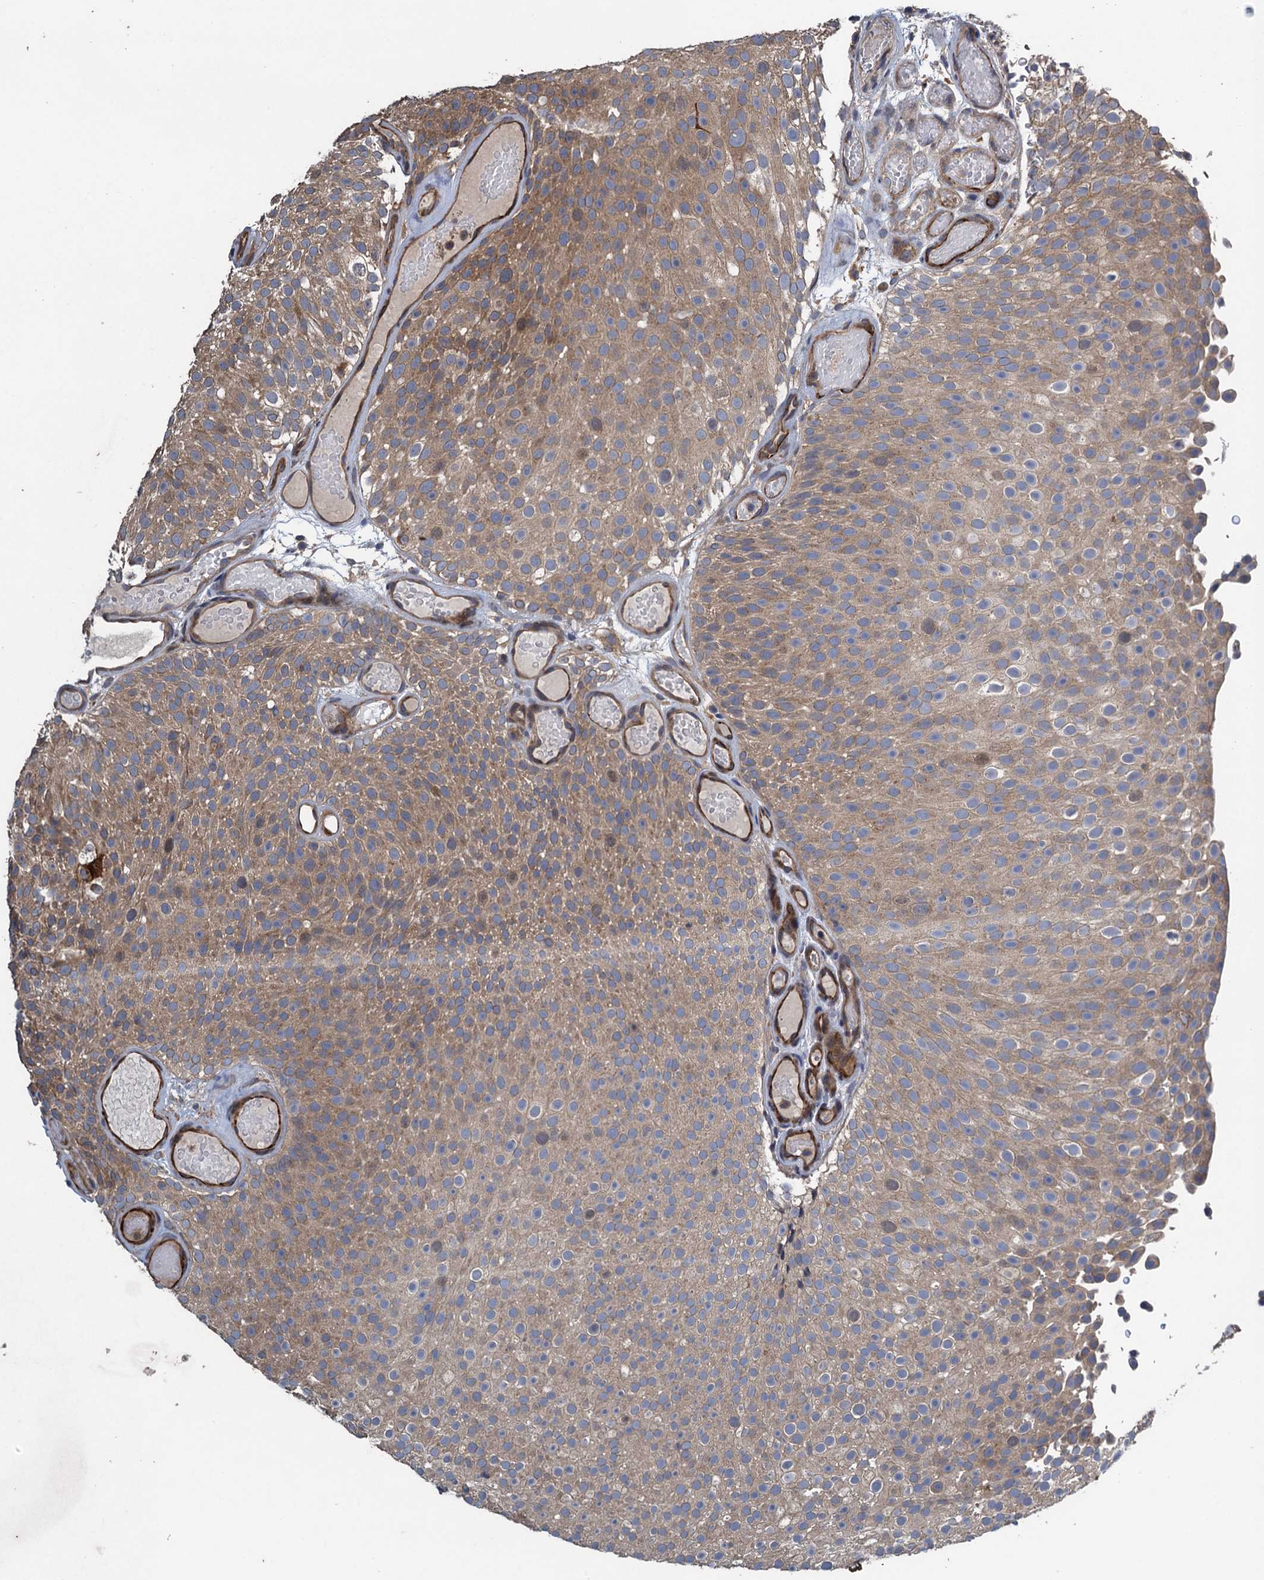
{"staining": {"intensity": "moderate", "quantity": ">75%", "location": "cytoplasmic/membranous"}, "tissue": "urothelial cancer", "cell_type": "Tumor cells", "image_type": "cancer", "snomed": [{"axis": "morphology", "description": "Urothelial carcinoma, Low grade"}, {"axis": "topography", "description": "Urinary bladder"}], "caption": "IHC micrograph of human urothelial cancer stained for a protein (brown), which exhibits medium levels of moderate cytoplasmic/membranous staining in approximately >75% of tumor cells.", "gene": "CNTN5", "patient": {"sex": "male", "age": 78}}